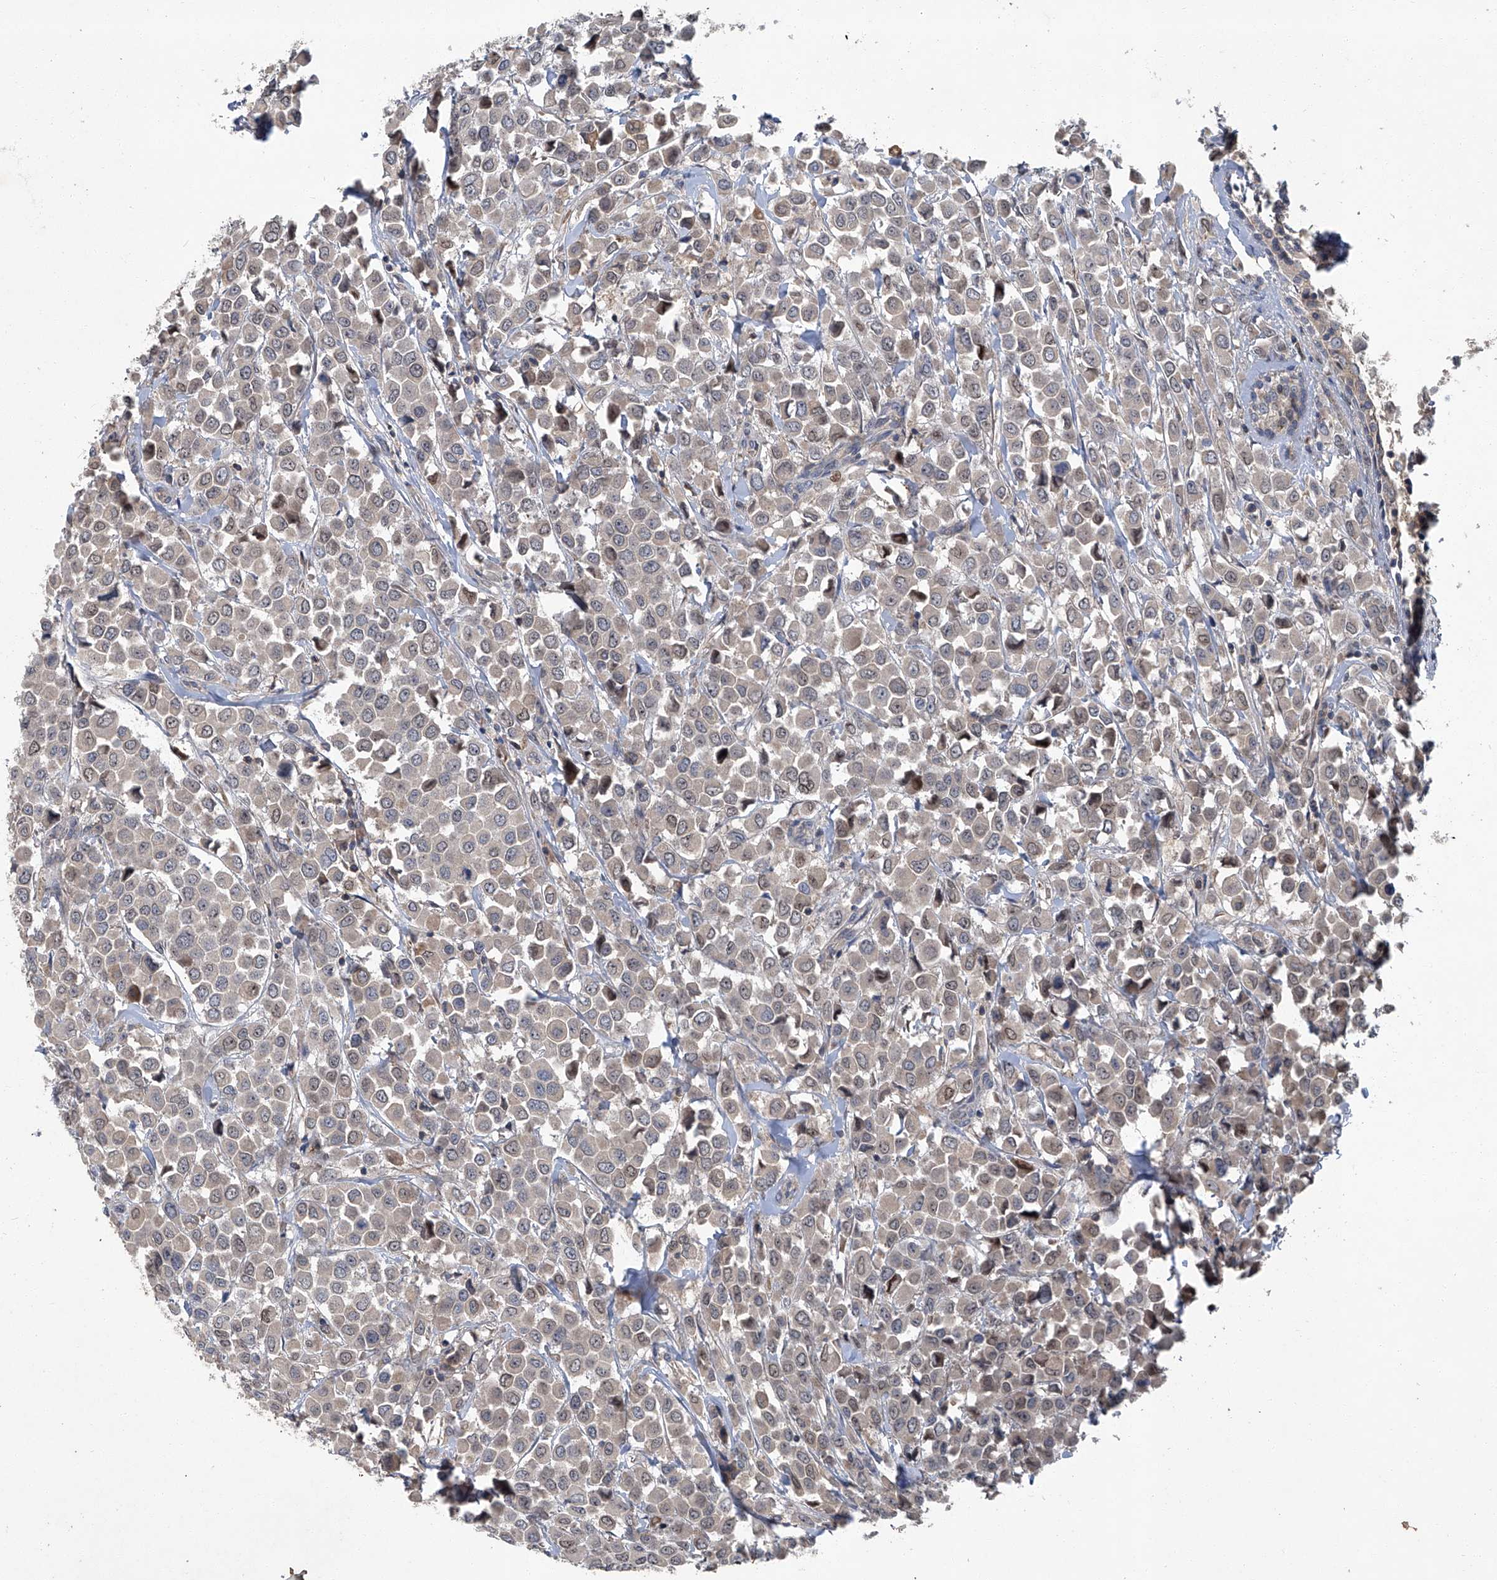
{"staining": {"intensity": "weak", "quantity": "25%-75%", "location": "cytoplasmic/membranous,nuclear"}, "tissue": "breast cancer", "cell_type": "Tumor cells", "image_type": "cancer", "snomed": [{"axis": "morphology", "description": "Duct carcinoma"}, {"axis": "topography", "description": "Breast"}], "caption": "An image showing weak cytoplasmic/membranous and nuclear positivity in about 25%-75% of tumor cells in invasive ductal carcinoma (breast), as visualized by brown immunohistochemical staining.", "gene": "ANKRD34A", "patient": {"sex": "female", "age": 61}}